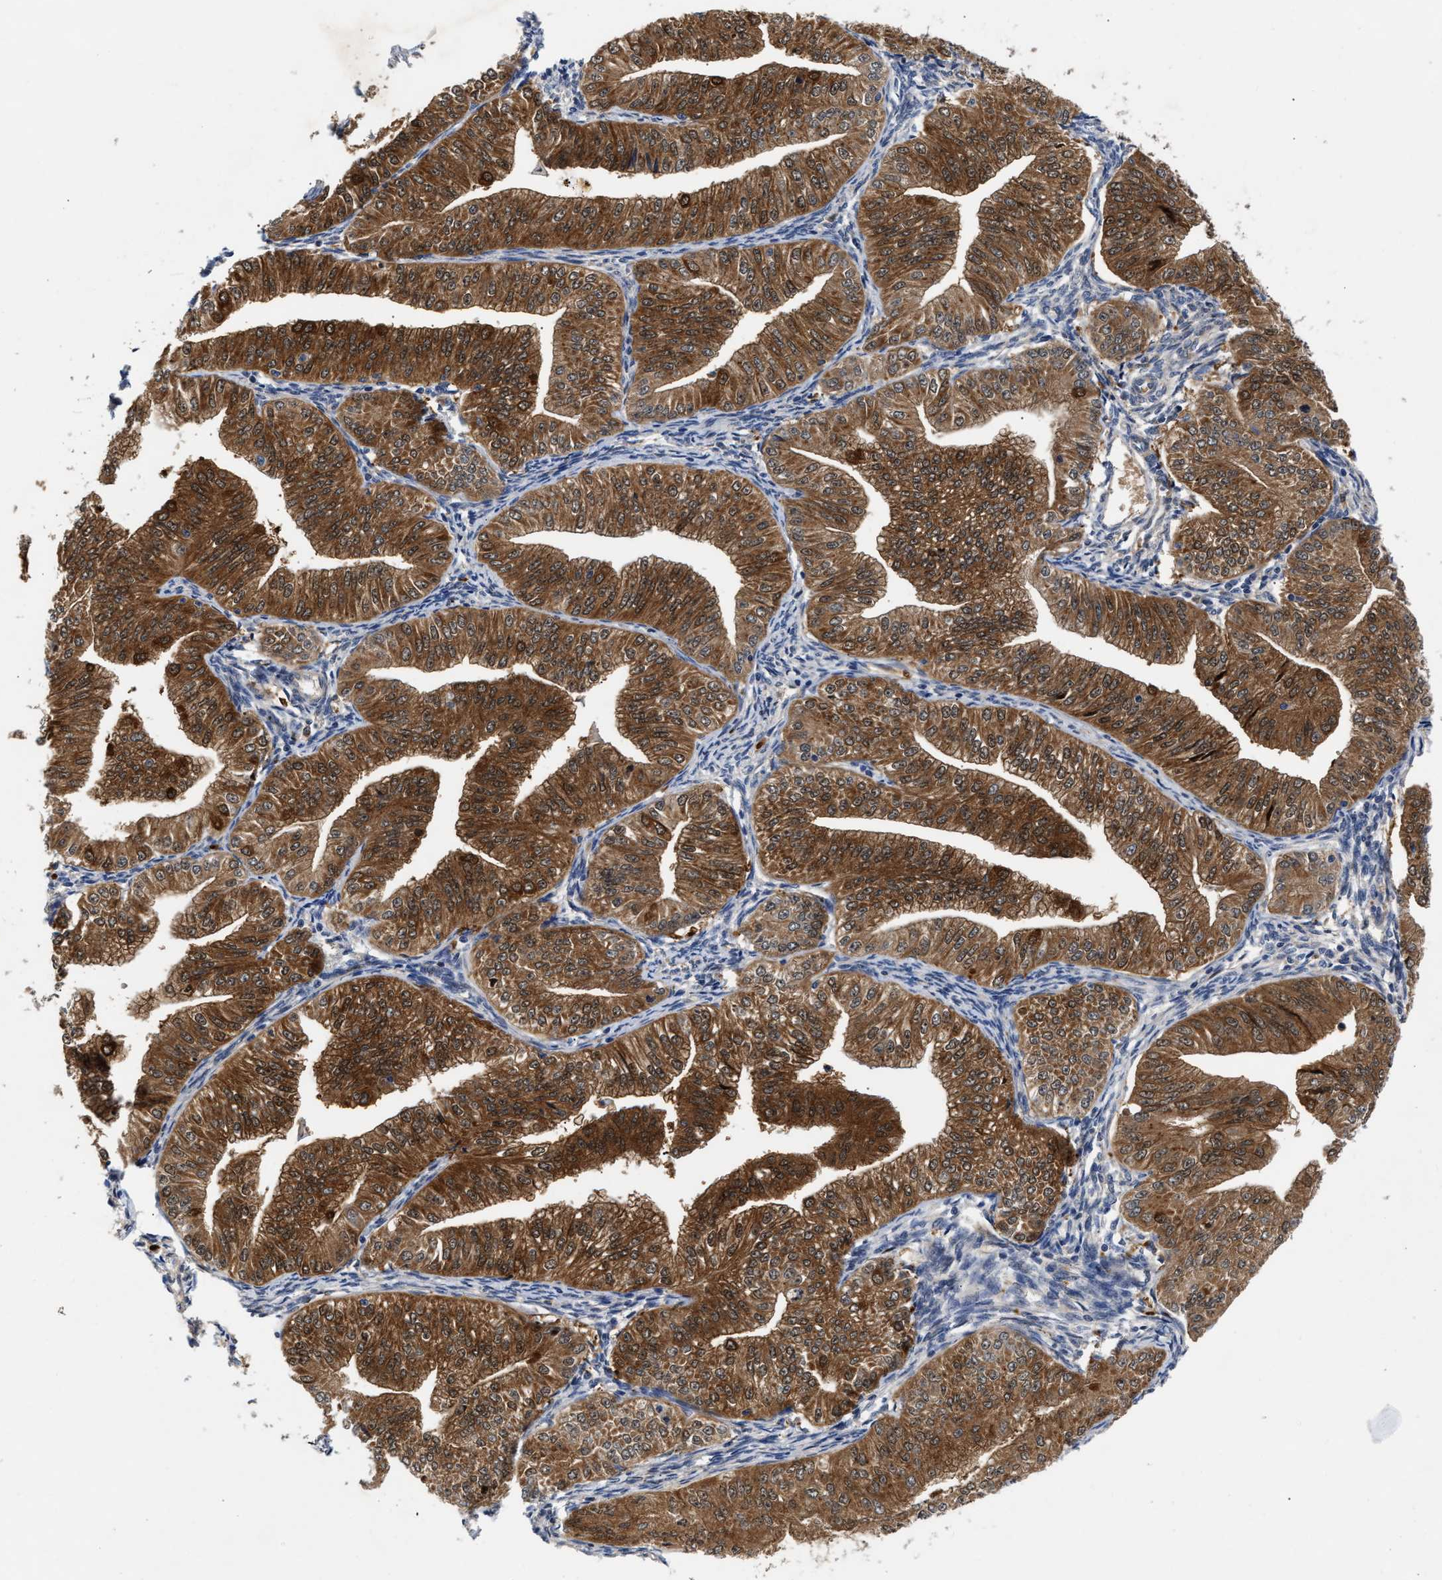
{"staining": {"intensity": "strong", "quantity": ">75%", "location": "cytoplasmic/membranous"}, "tissue": "endometrial cancer", "cell_type": "Tumor cells", "image_type": "cancer", "snomed": [{"axis": "morphology", "description": "Normal tissue, NOS"}, {"axis": "morphology", "description": "Adenocarcinoma, NOS"}, {"axis": "topography", "description": "Endometrium"}], "caption": "The immunohistochemical stain highlights strong cytoplasmic/membranous expression in tumor cells of endometrial adenocarcinoma tissue.", "gene": "CCDC146", "patient": {"sex": "female", "age": 53}}